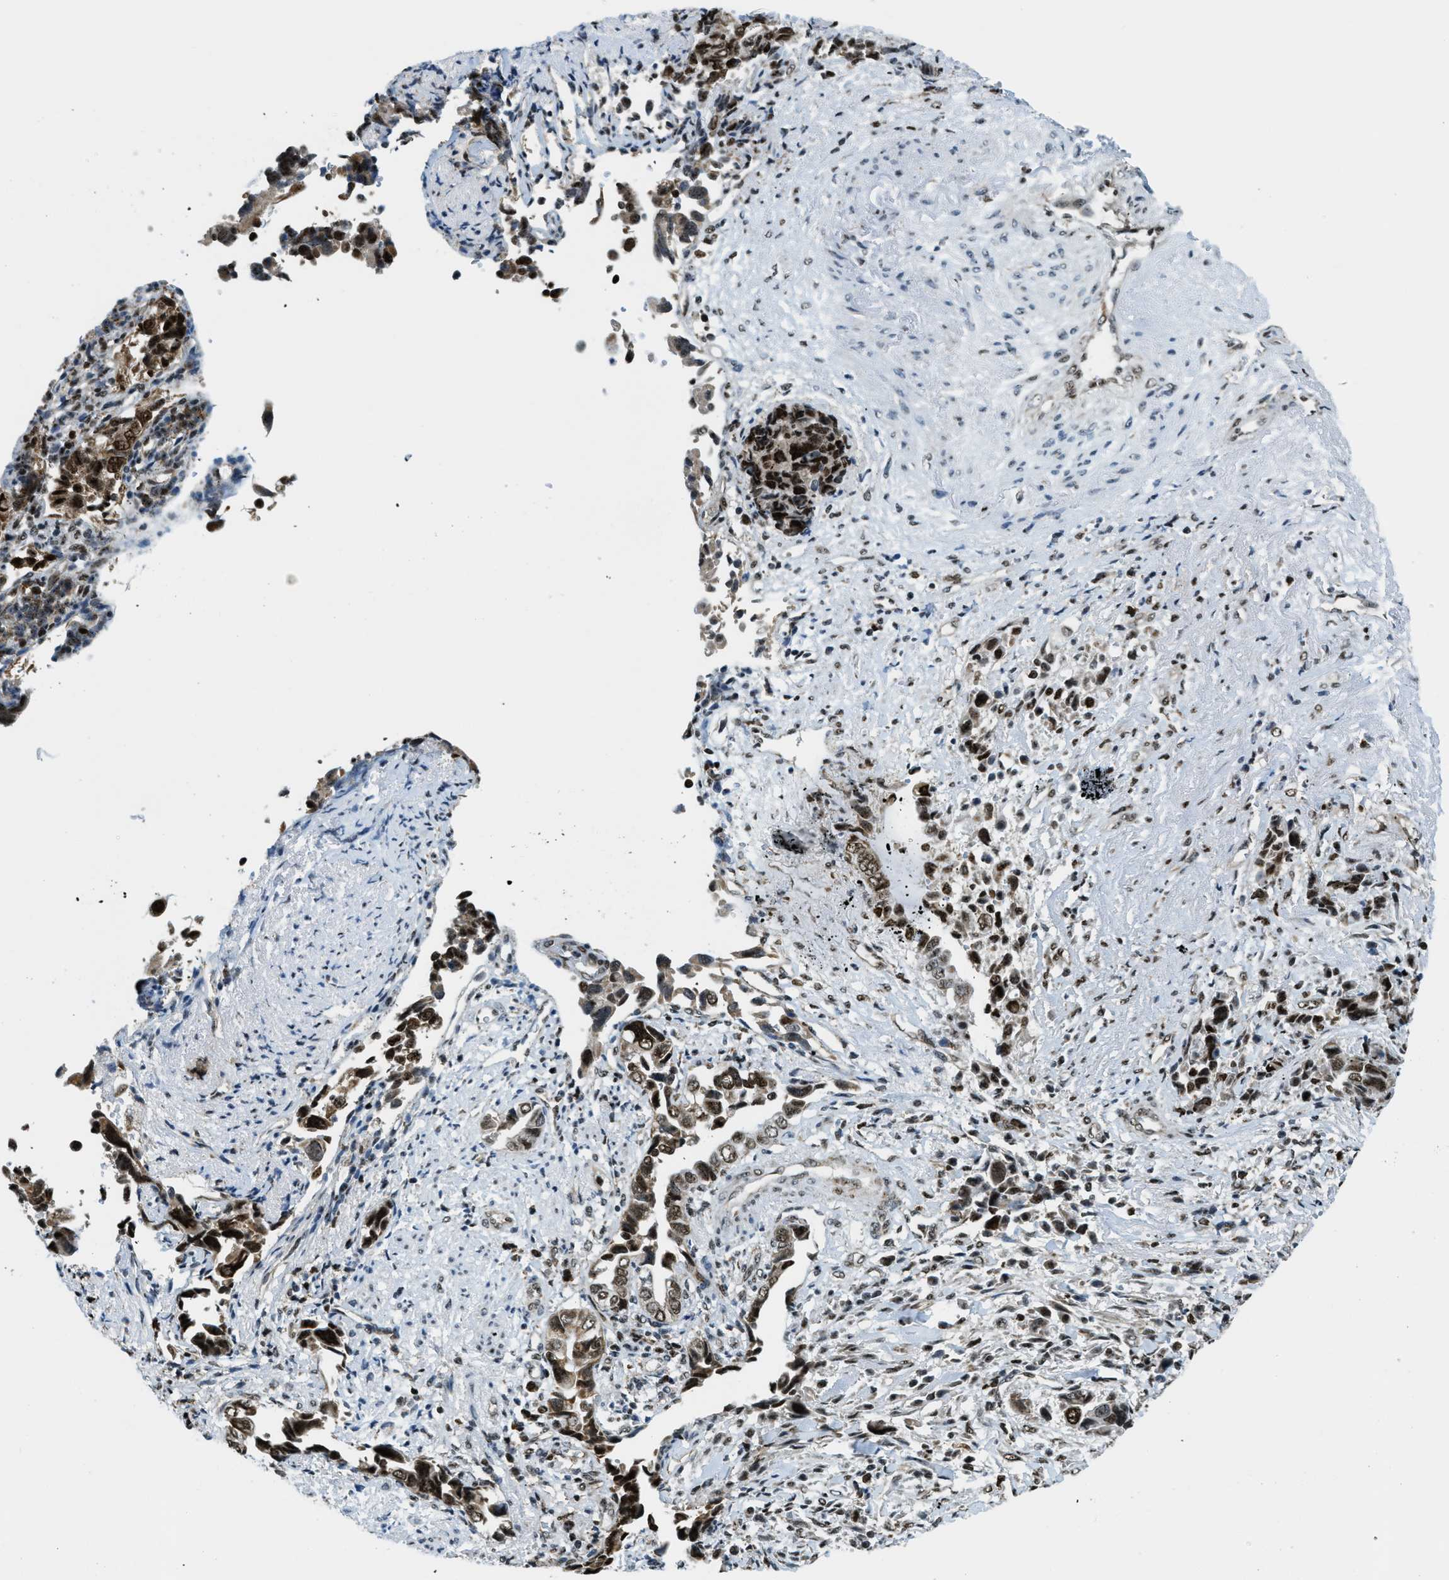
{"staining": {"intensity": "strong", "quantity": ">75%", "location": "cytoplasmic/membranous,nuclear"}, "tissue": "liver cancer", "cell_type": "Tumor cells", "image_type": "cancer", "snomed": [{"axis": "morphology", "description": "Cholangiocarcinoma"}, {"axis": "topography", "description": "Liver"}], "caption": "A micrograph of liver cancer (cholangiocarcinoma) stained for a protein shows strong cytoplasmic/membranous and nuclear brown staining in tumor cells. The staining is performed using DAB brown chromogen to label protein expression. The nuclei are counter-stained blue using hematoxylin.", "gene": "SP100", "patient": {"sex": "female", "age": 79}}